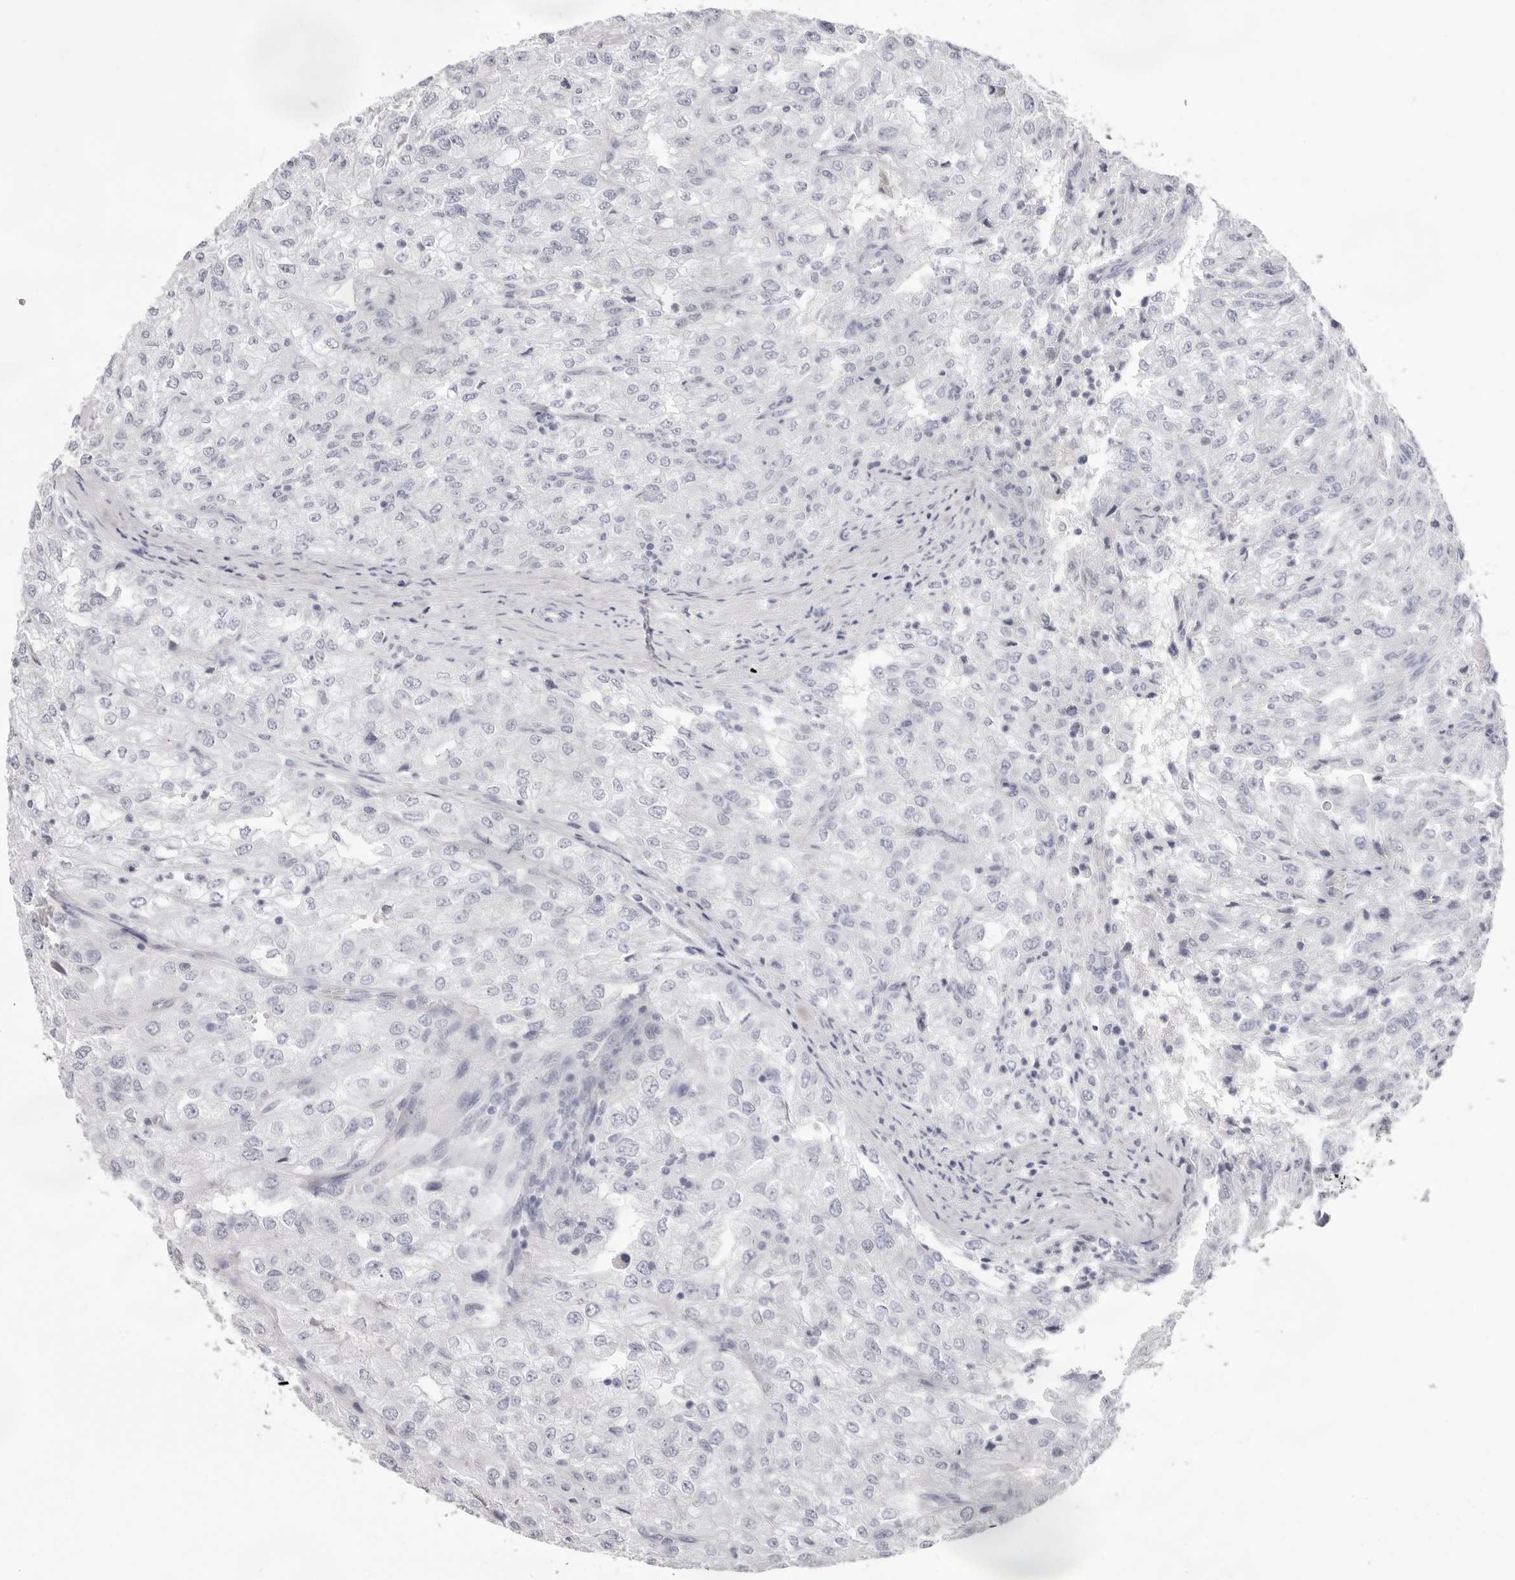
{"staining": {"intensity": "negative", "quantity": "none", "location": "none"}, "tissue": "renal cancer", "cell_type": "Tumor cells", "image_type": "cancer", "snomed": [{"axis": "morphology", "description": "Adenocarcinoma, NOS"}, {"axis": "topography", "description": "Kidney"}], "caption": "Immunohistochemical staining of renal cancer reveals no significant positivity in tumor cells.", "gene": "LPO", "patient": {"sex": "female", "age": 54}}